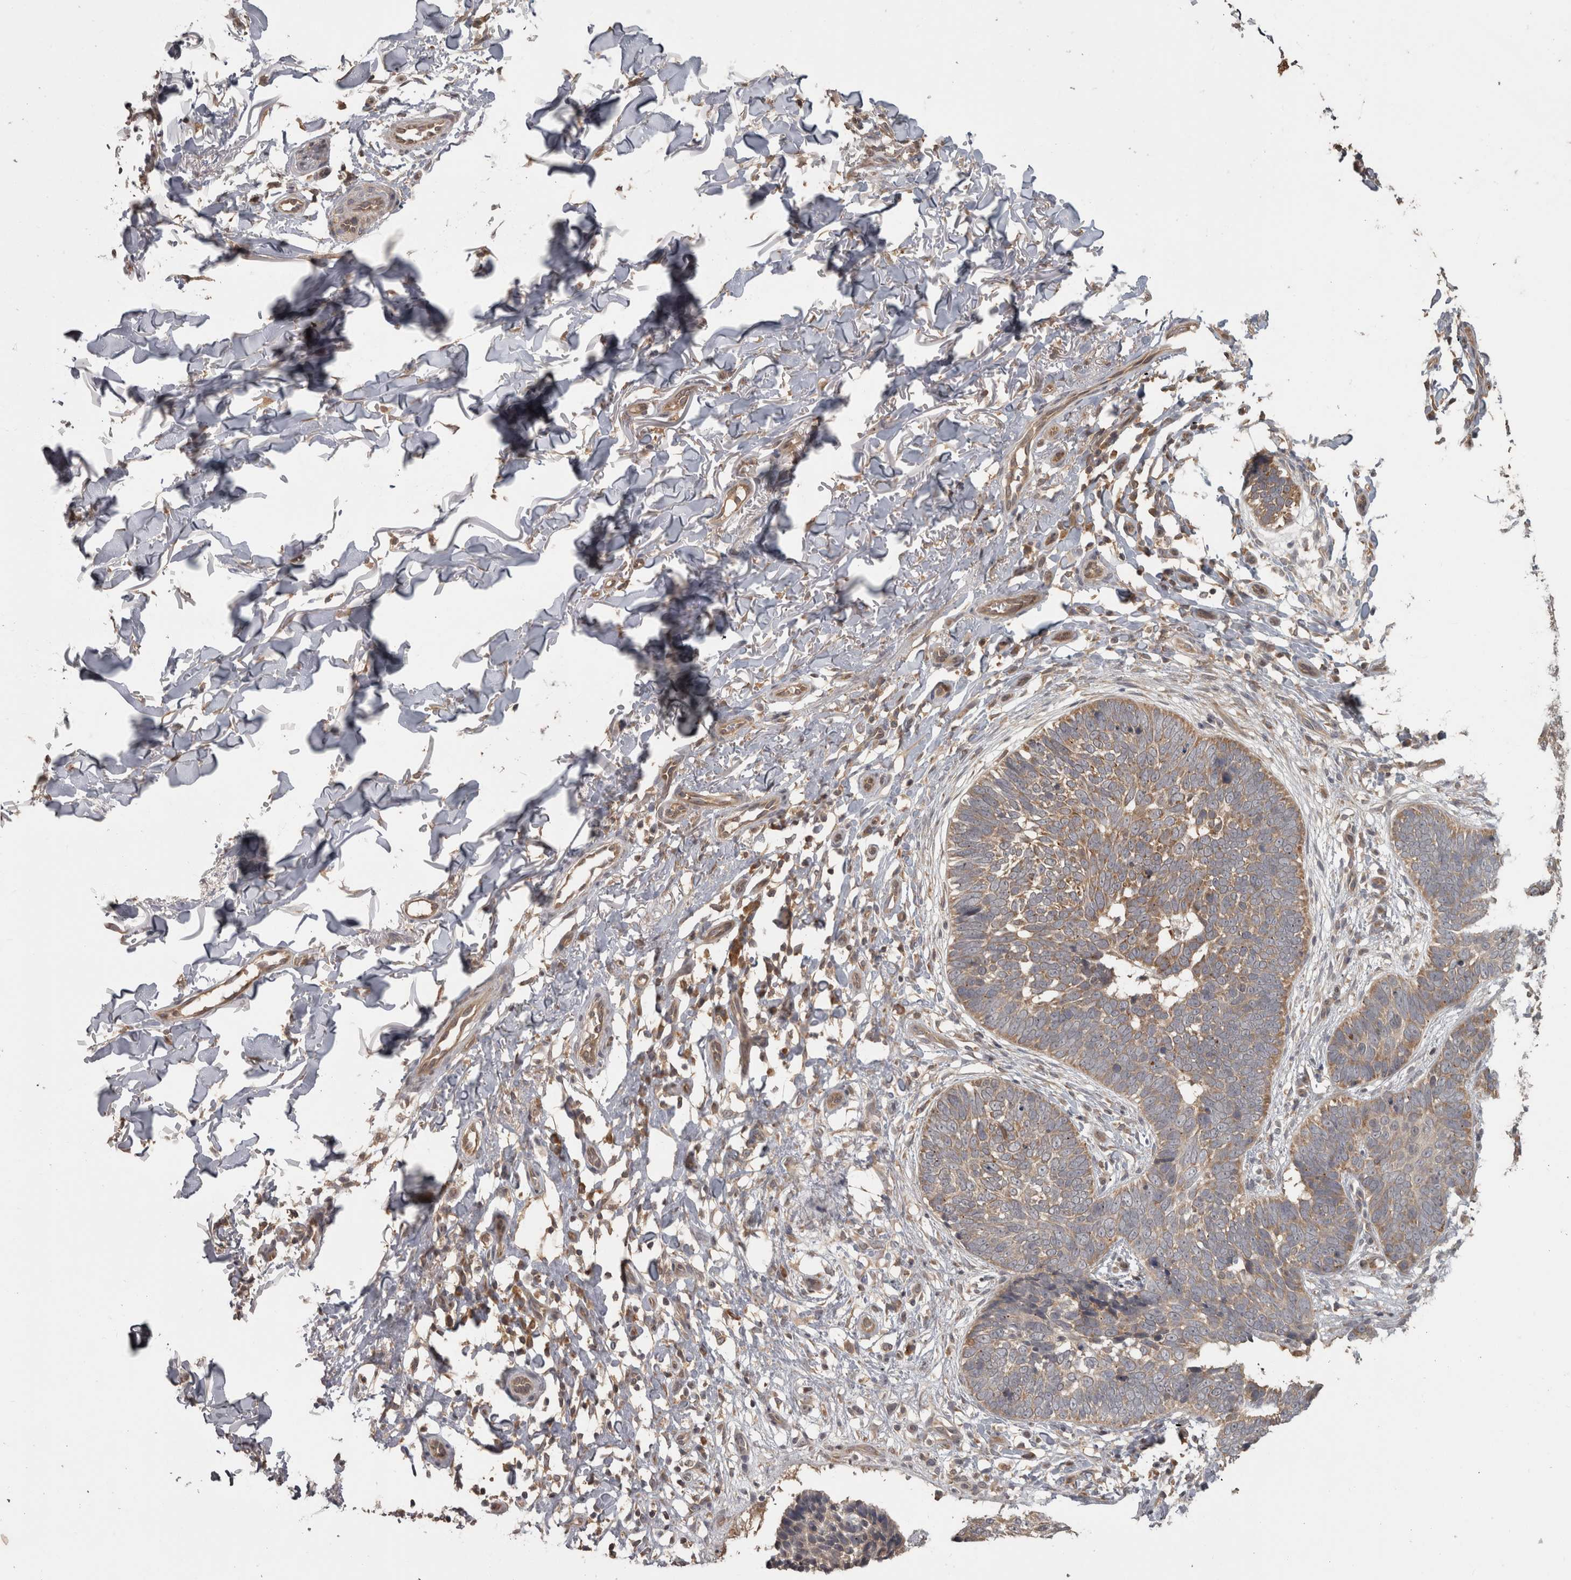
{"staining": {"intensity": "weak", "quantity": ">75%", "location": "cytoplasmic/membranous"}, "tissue": "skin cancer", "cell_type": "Tumor cells", "image_type": "cancer", "snomed": [{"axis": "morphology", "description": "Normal tissue, NOS"}, {"axis": "morphology", "description": "Basal cell carcinoma"}, {"axis": "topography", "description": "Skin"}], "caption": "A high-resolution image shows IHC staining of basal cell carcinoma (skin), which shows weak cytoplasmic/membranous positivity in about >75% of tumor cells. (DAB = brown stain, brightfield microscopy at high magnification).", "gene": "MICU3", "patient": {"sex": "male", "age": 77}}